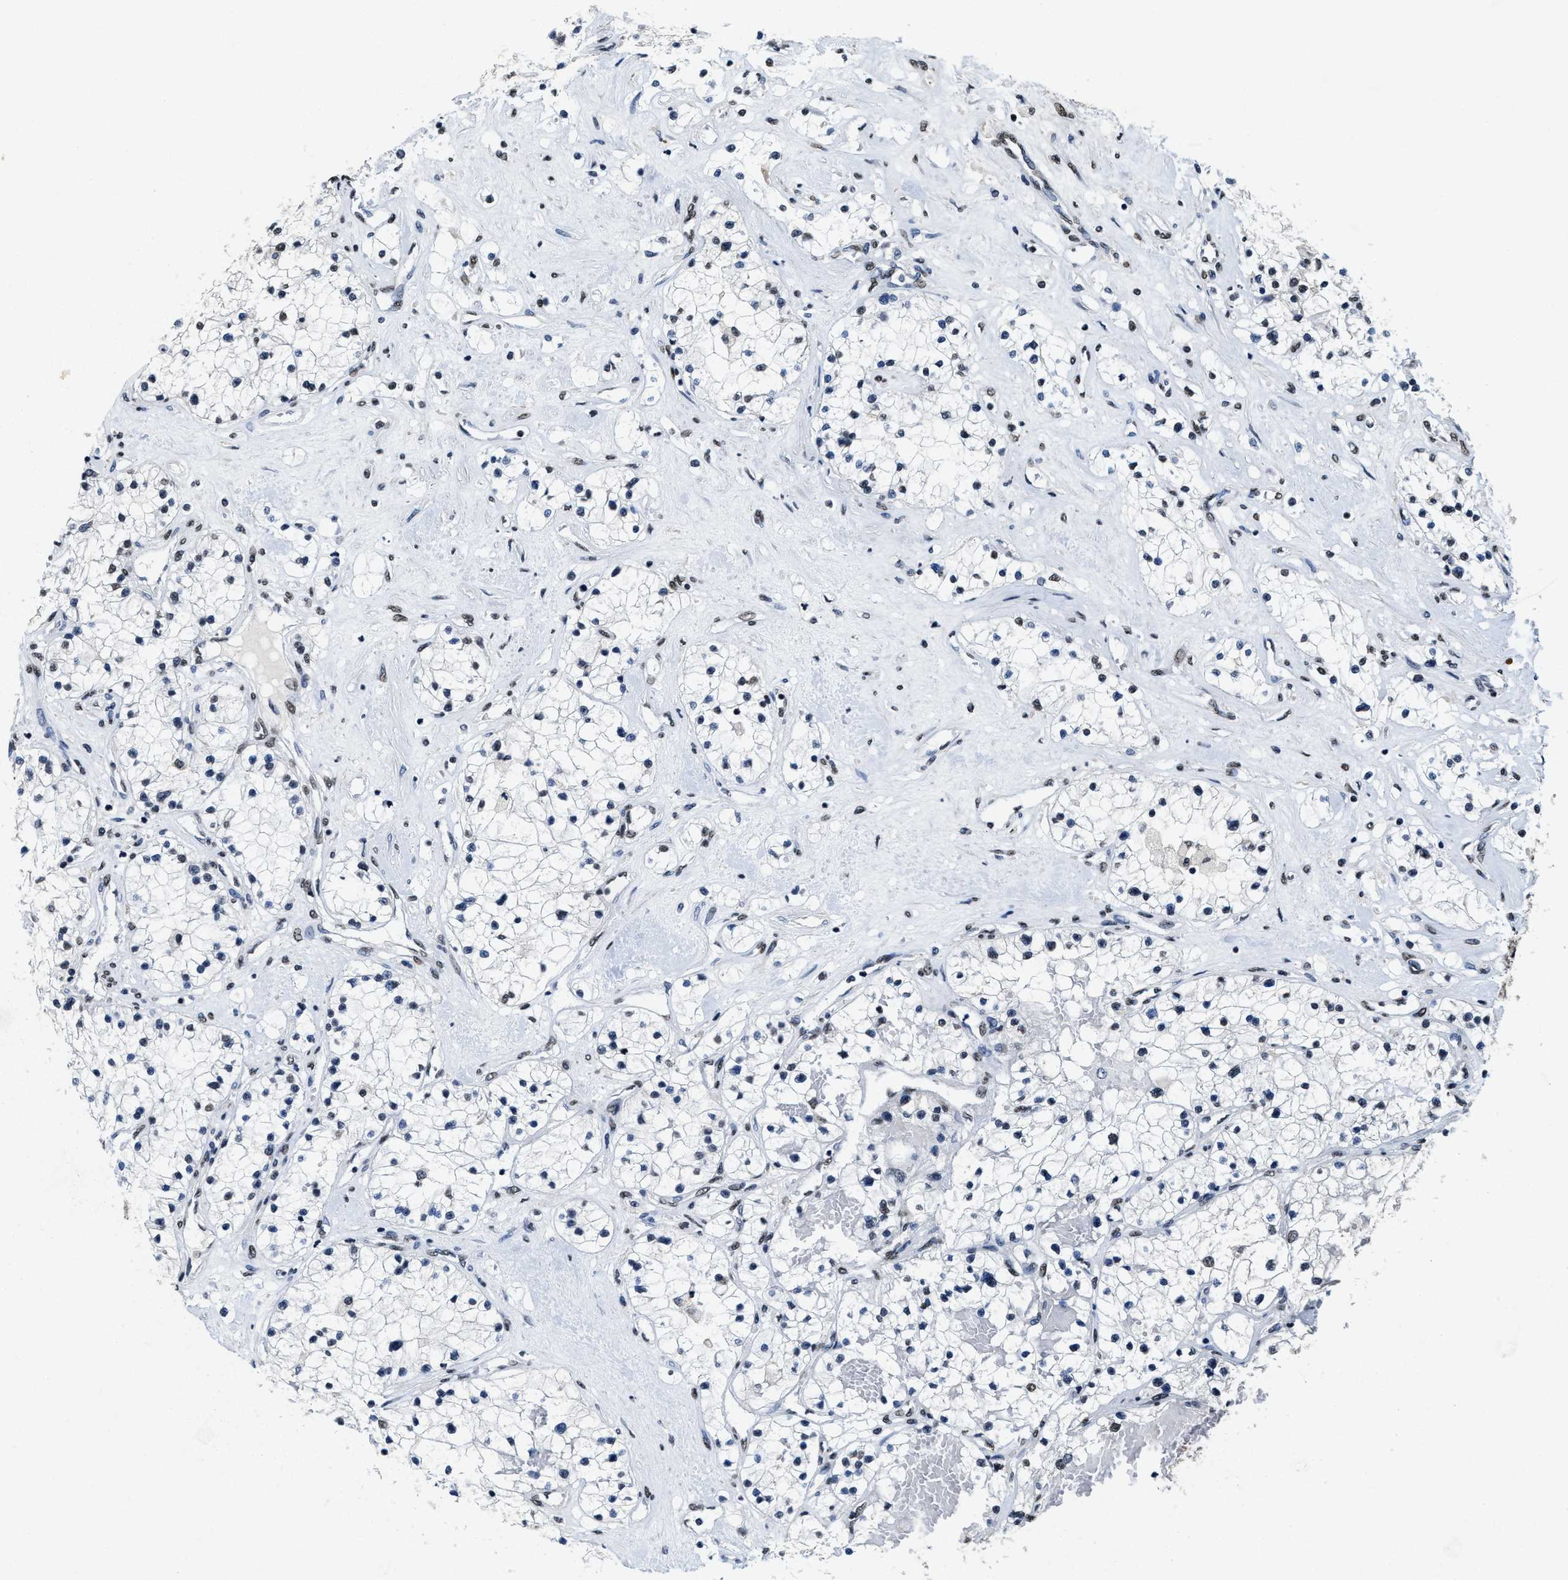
{"staining": {"intensity": "weak", "quantity": "<25%", "location": "nuclear"}, "tissue": "renal cancer", "cell_type": "Tumor cells", "image_type": "cancer", "snomed": [{"axis": "morphology", "description": "Adenocarcinoma, NOS"}, {"axis": "topography", "description": "Kidney"}], "caption": "Micrograph shows no significant protein expression in tumor cells of renal cancer.", "gene": "SUPT16H", "patient": {"sex": "male", "age": 68}}